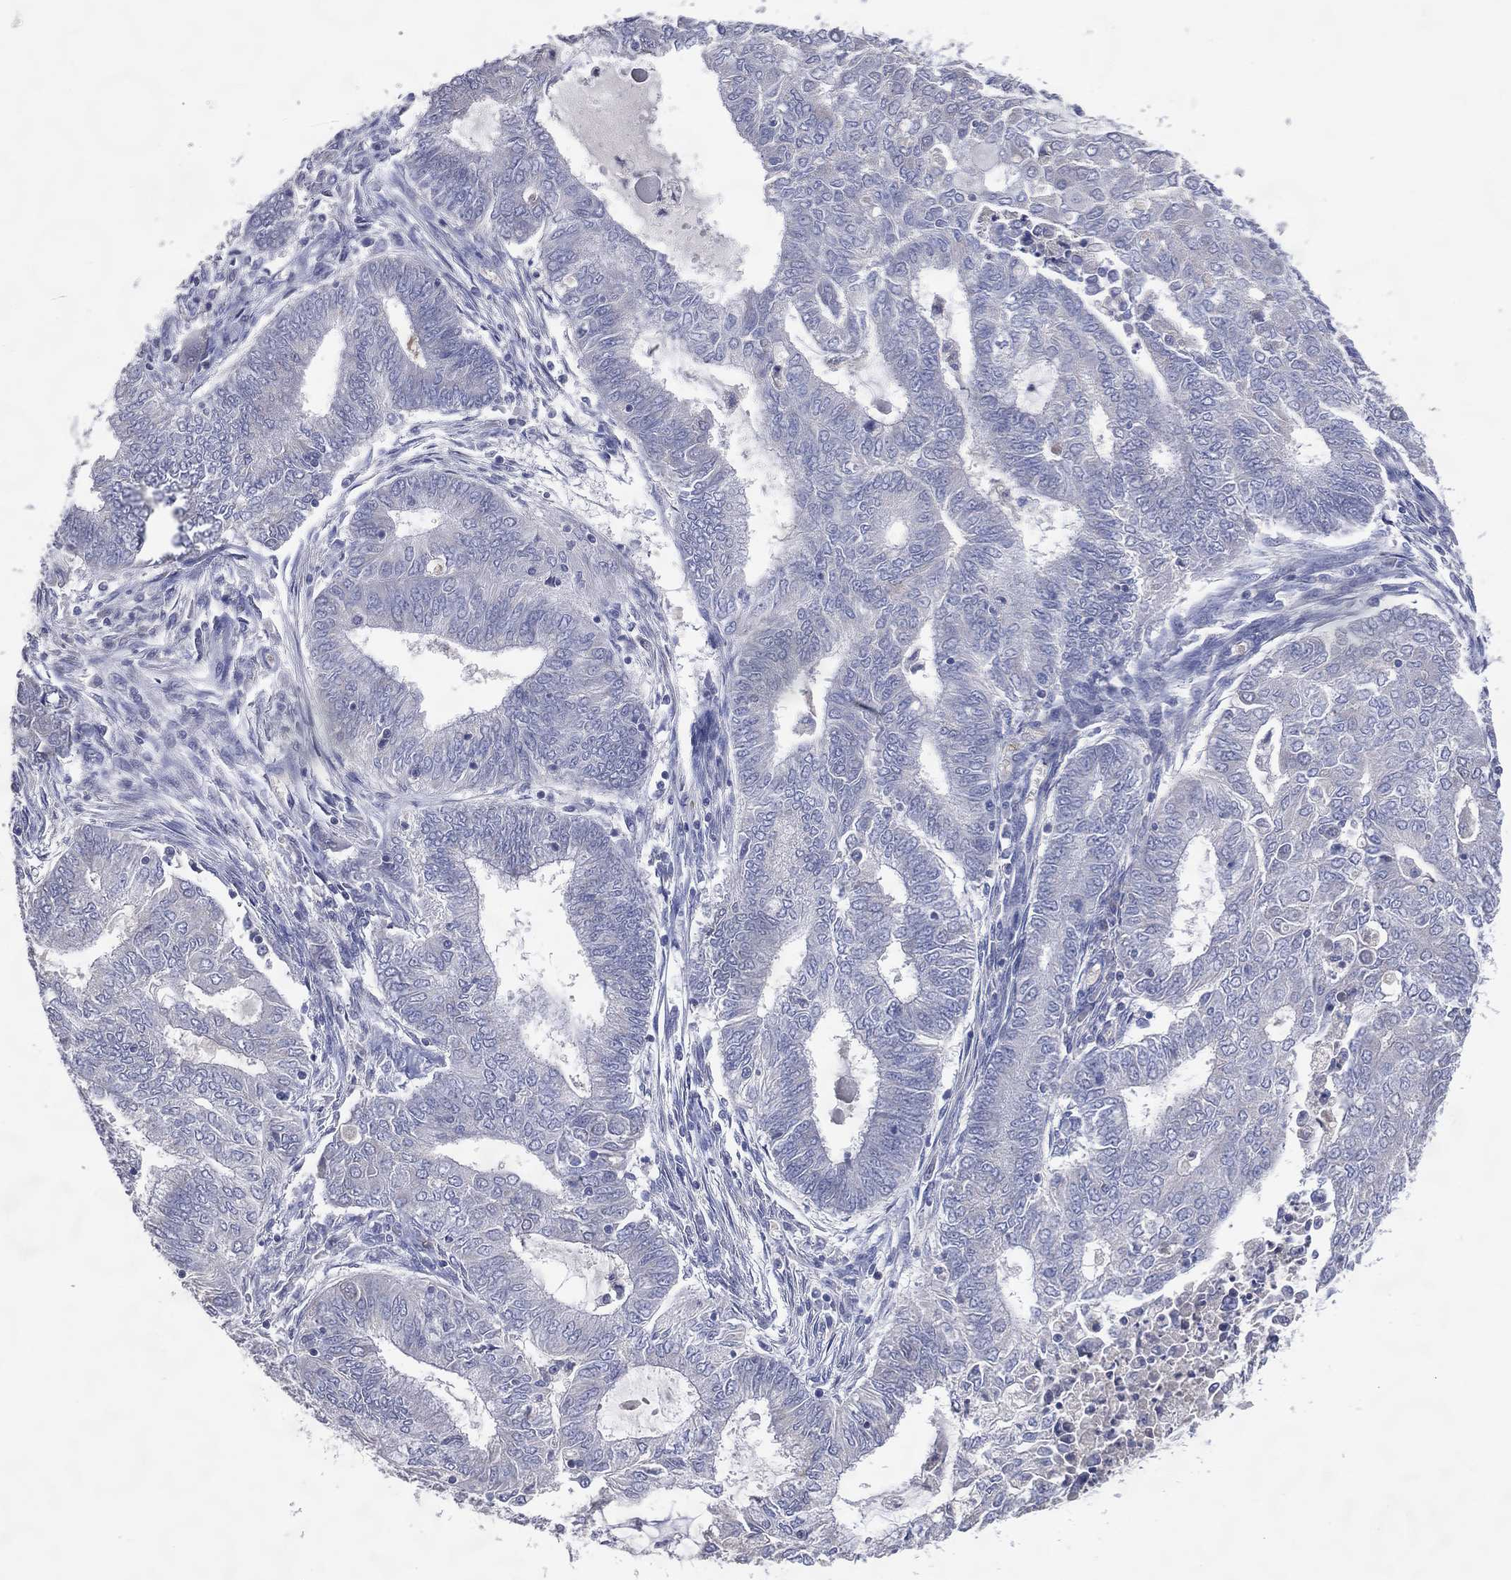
{"staining": {"intensity": "negative", "quantity": "none", "location": "none"}, "tissue": "endometrial cancer", "cell_type": "Tumor cells", "image_type": "cancer", "snomed": [{"axis": "morphology", "description": "Adenocarcinoma, NOS"}, {"axis": "topography", "description": "Endometrium"}], "caption": "Immunohistochemistry image of endometrial cancer stained for a protein (brown), which reveals no staining in tumor cells. The staining was performed using DAB (3,3'-diaminobenzidine) to visualize the protein expression in brown, while the nuclei were stained in blue with hematoxylin (Magnification: 20x).", "gene": "DNAH7", "patient": {"sex": "female", "age": 62}}